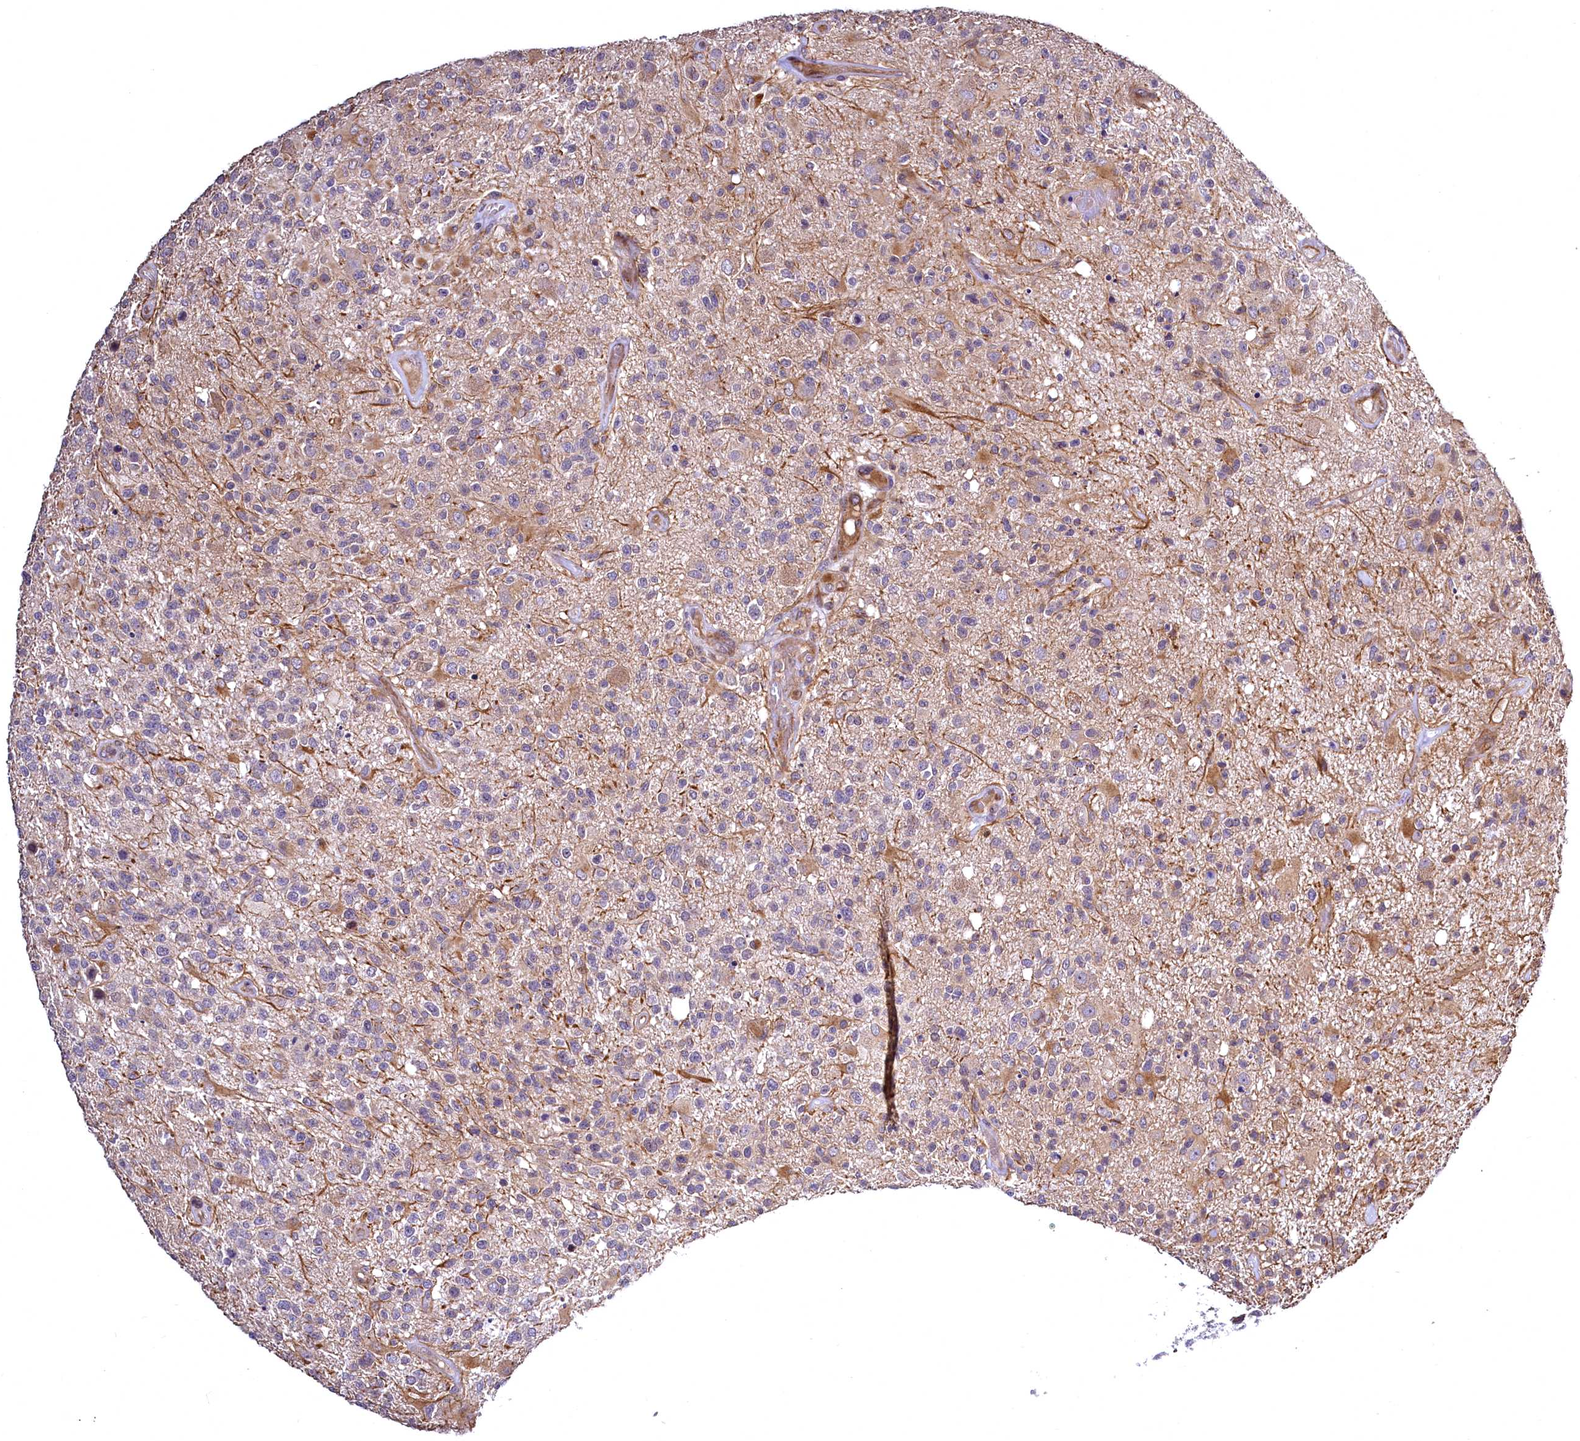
{"staining": {"intensity": "negative", "quantity": "none", "location": "none"}, "tissue": "glioma", "cell_type": "Tumor cells", "image_type": "cancer", "snomed": [{"axis": "morphology", "description": "Glioma, malignant, High grade"}, {"axis": "morphology", "description": "Glioblastoma, NOS"}, {"axis": "topography", "description": "Brain"}], "caption": "Human glioma stained for a protein using immunohistochemistry (IHC) reveals no staining in tumor cells.", "gene": "TBCEL", "patient": {"sex": "male", "age": 60}}